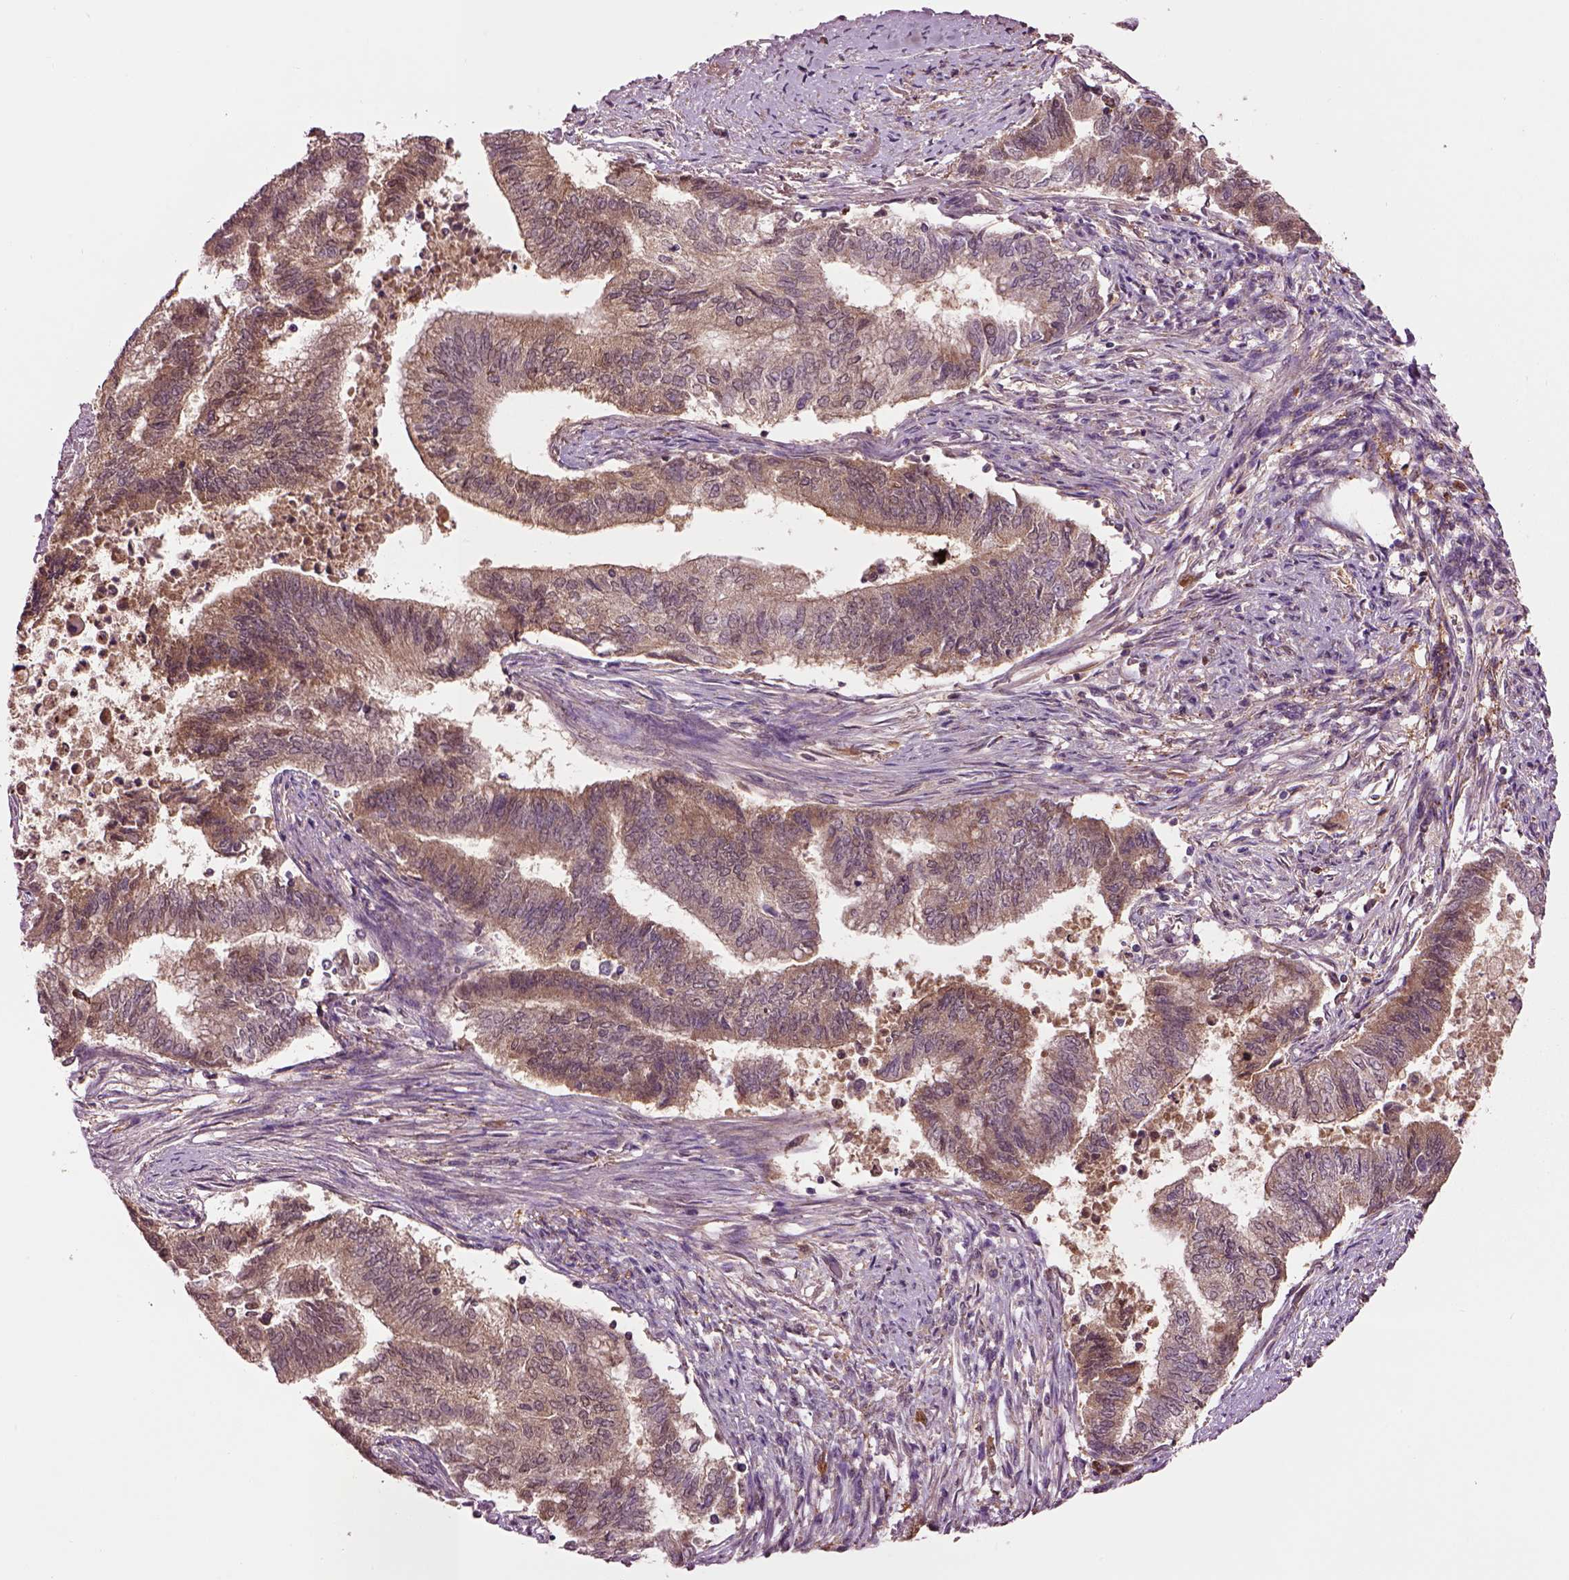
{"staining": {"intensity": "moderate", "quantity": ">75%", "location": "cytoplasmic/membranous"}, "tissue": "endometrial cancer", "cell_type": "Tumor cells", "image_type": "cancer", "snomed": [{"axis": "morphology", "description": "Adenocarcinoma, NOS"}, {"axis": "topography", "description": "Endometrium"}], "caption": "Tumor cells show medium levels of moderate cytoplasmic/membranous staining in about >75% of cells in human endometrial cancer (adenocarcinoma).", "gene": "MDP1", "patient": {"sex": "female", "age": 65}}